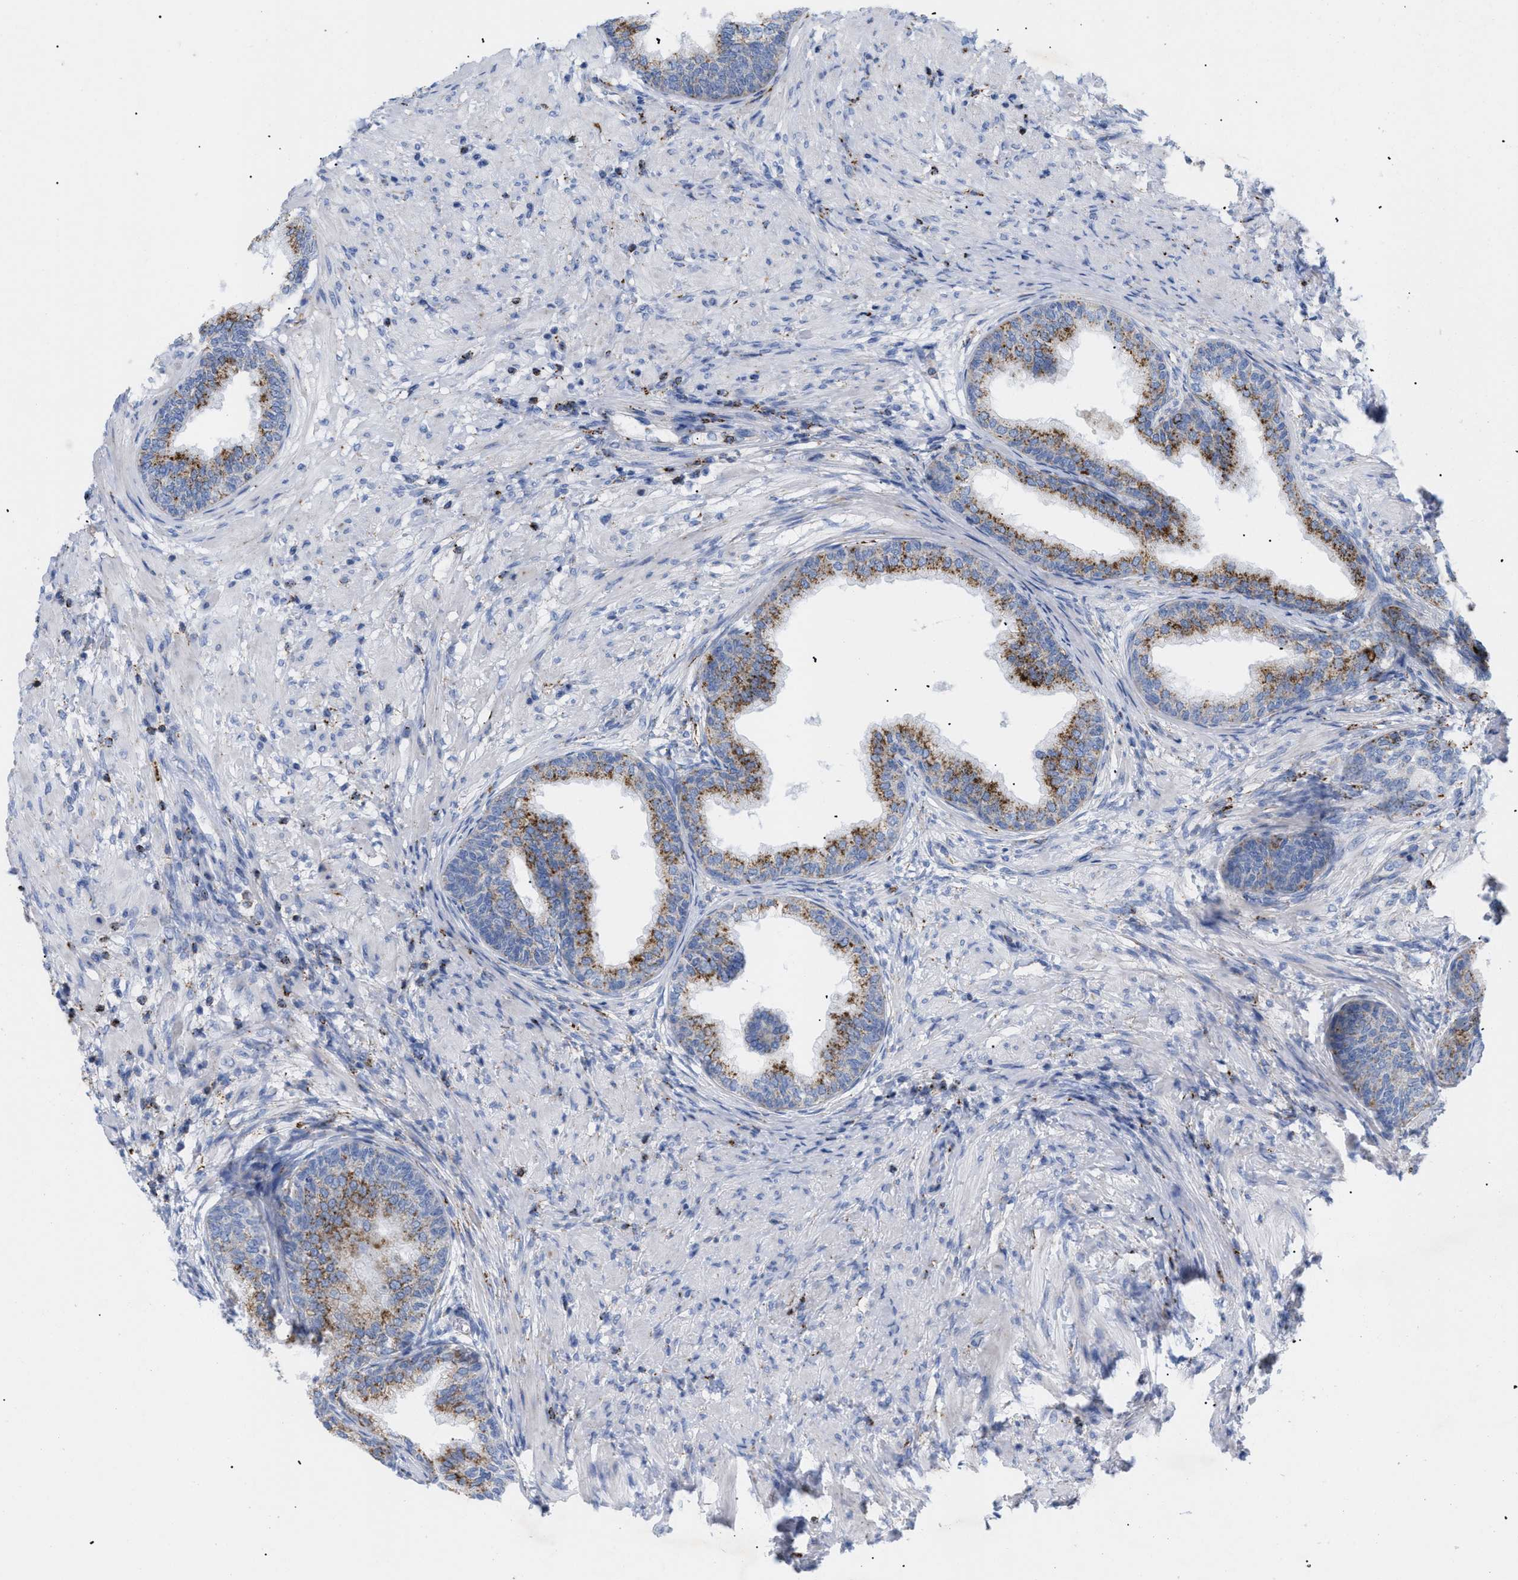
{"staining": {"intensity": "strong", "quantity": ">75%", "location": "cytoplasmic/membranous"}, "tissue": "prostate", "cell_type": "Glandular cells", "image_type": "normal", "snomed": [{"axis": "morphology", "description": "Normal tissue, NOS"}, {"axis": "topography", "description": "Prostate"}], "caption": "Benign prostate exhibits strong cytoplasmic/membranous positivity in about >75% of glandular cells, visualized by immunohistochemistry.", "gene": "DRAM2", "patient": {"sex": "male", "age": 76}}